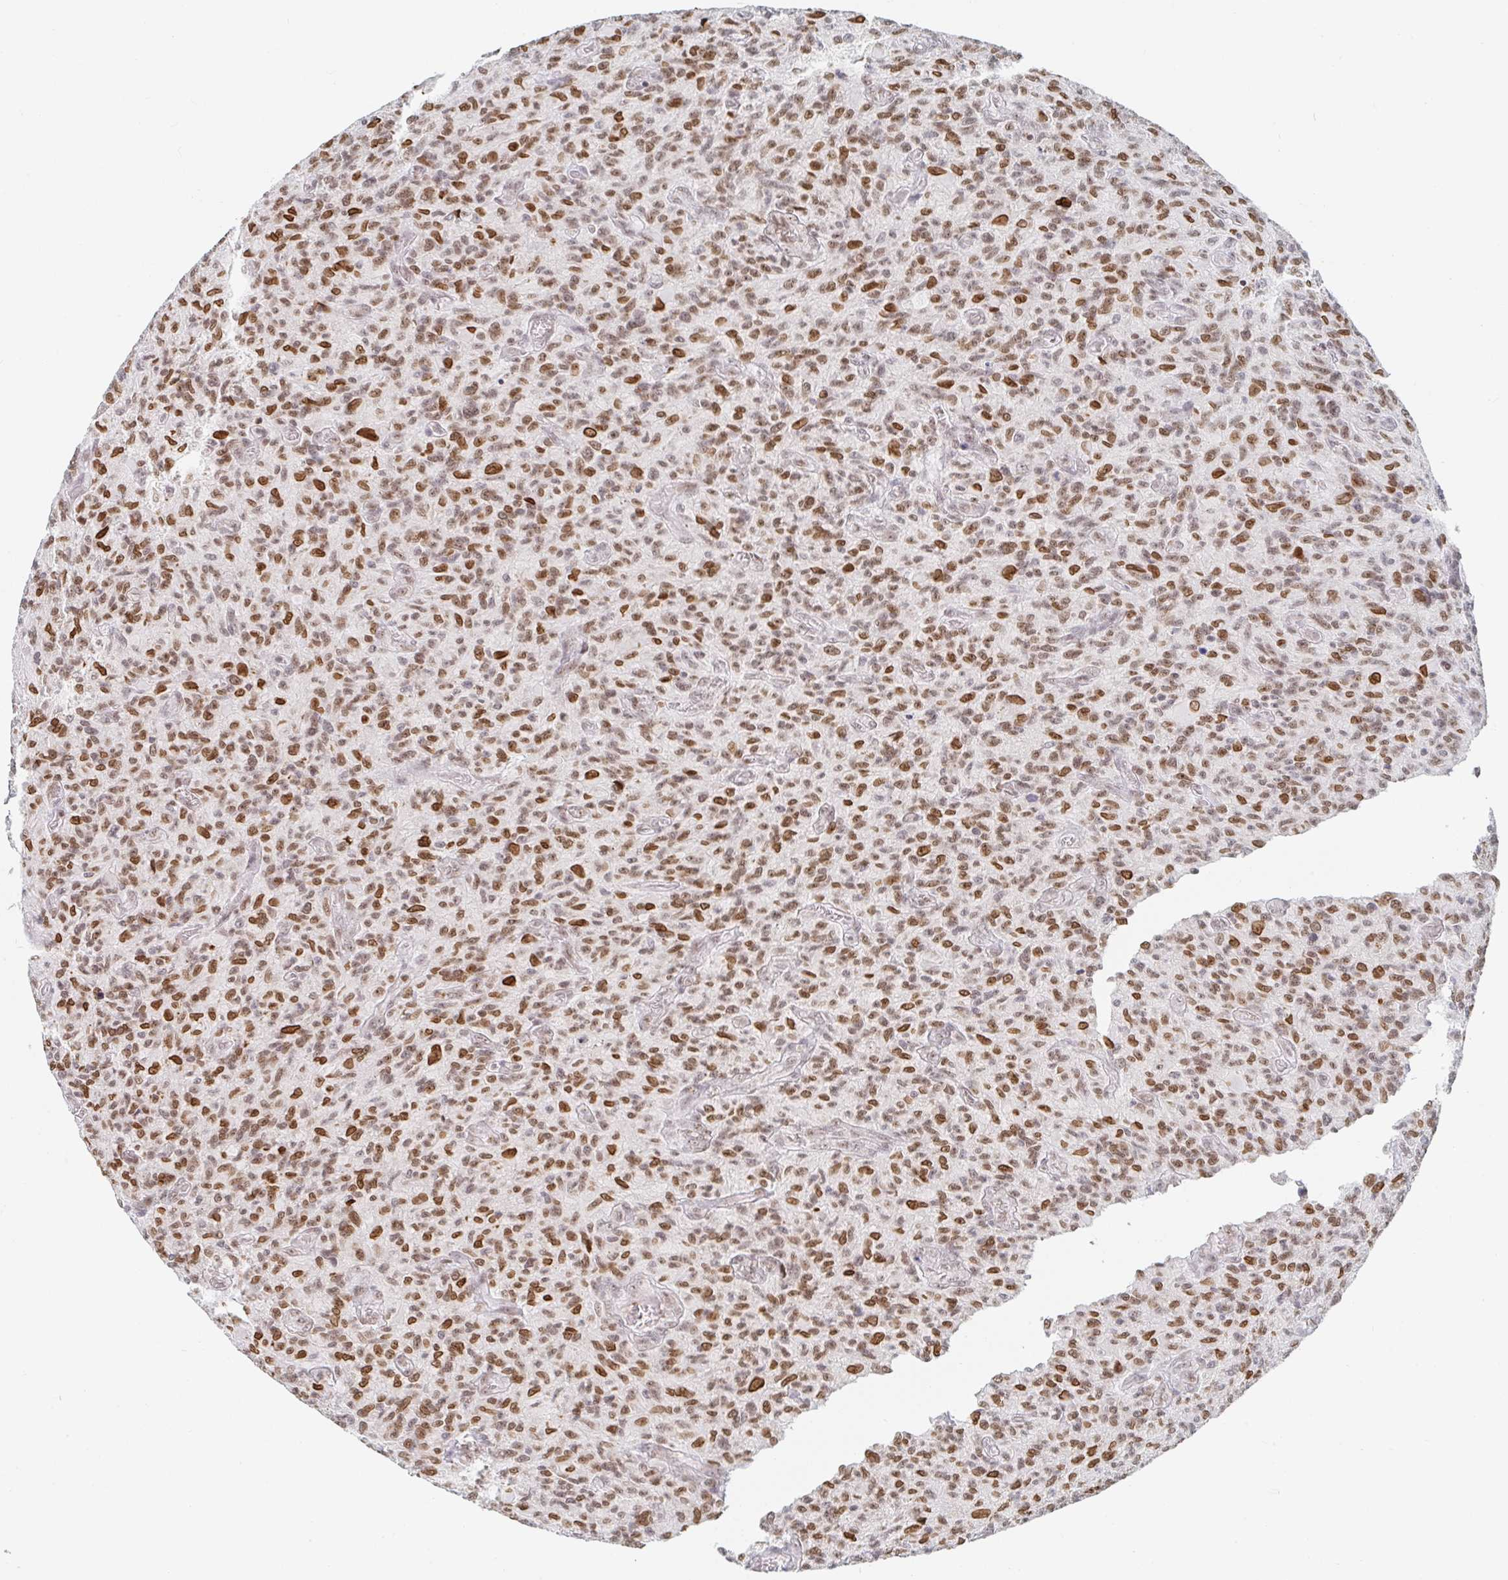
{"staining": {"intensity": "moderate", "quantity": ">75%", "location": "nuclear"}, "tissue": "glioma", "cell_type": "Tumor cells", "image_type": "cancer", "snomed": [{"axis": "morphology", "description": "Glioma, malignant, High grade"}, {"axis": "topography", "description": "Brain"}], "caption": "A brown stain shows moderate nuclear staining of a protein in glioma tumor cells.", "gene": "CHD2", "patient": {"sex": "male", "age": 61}}